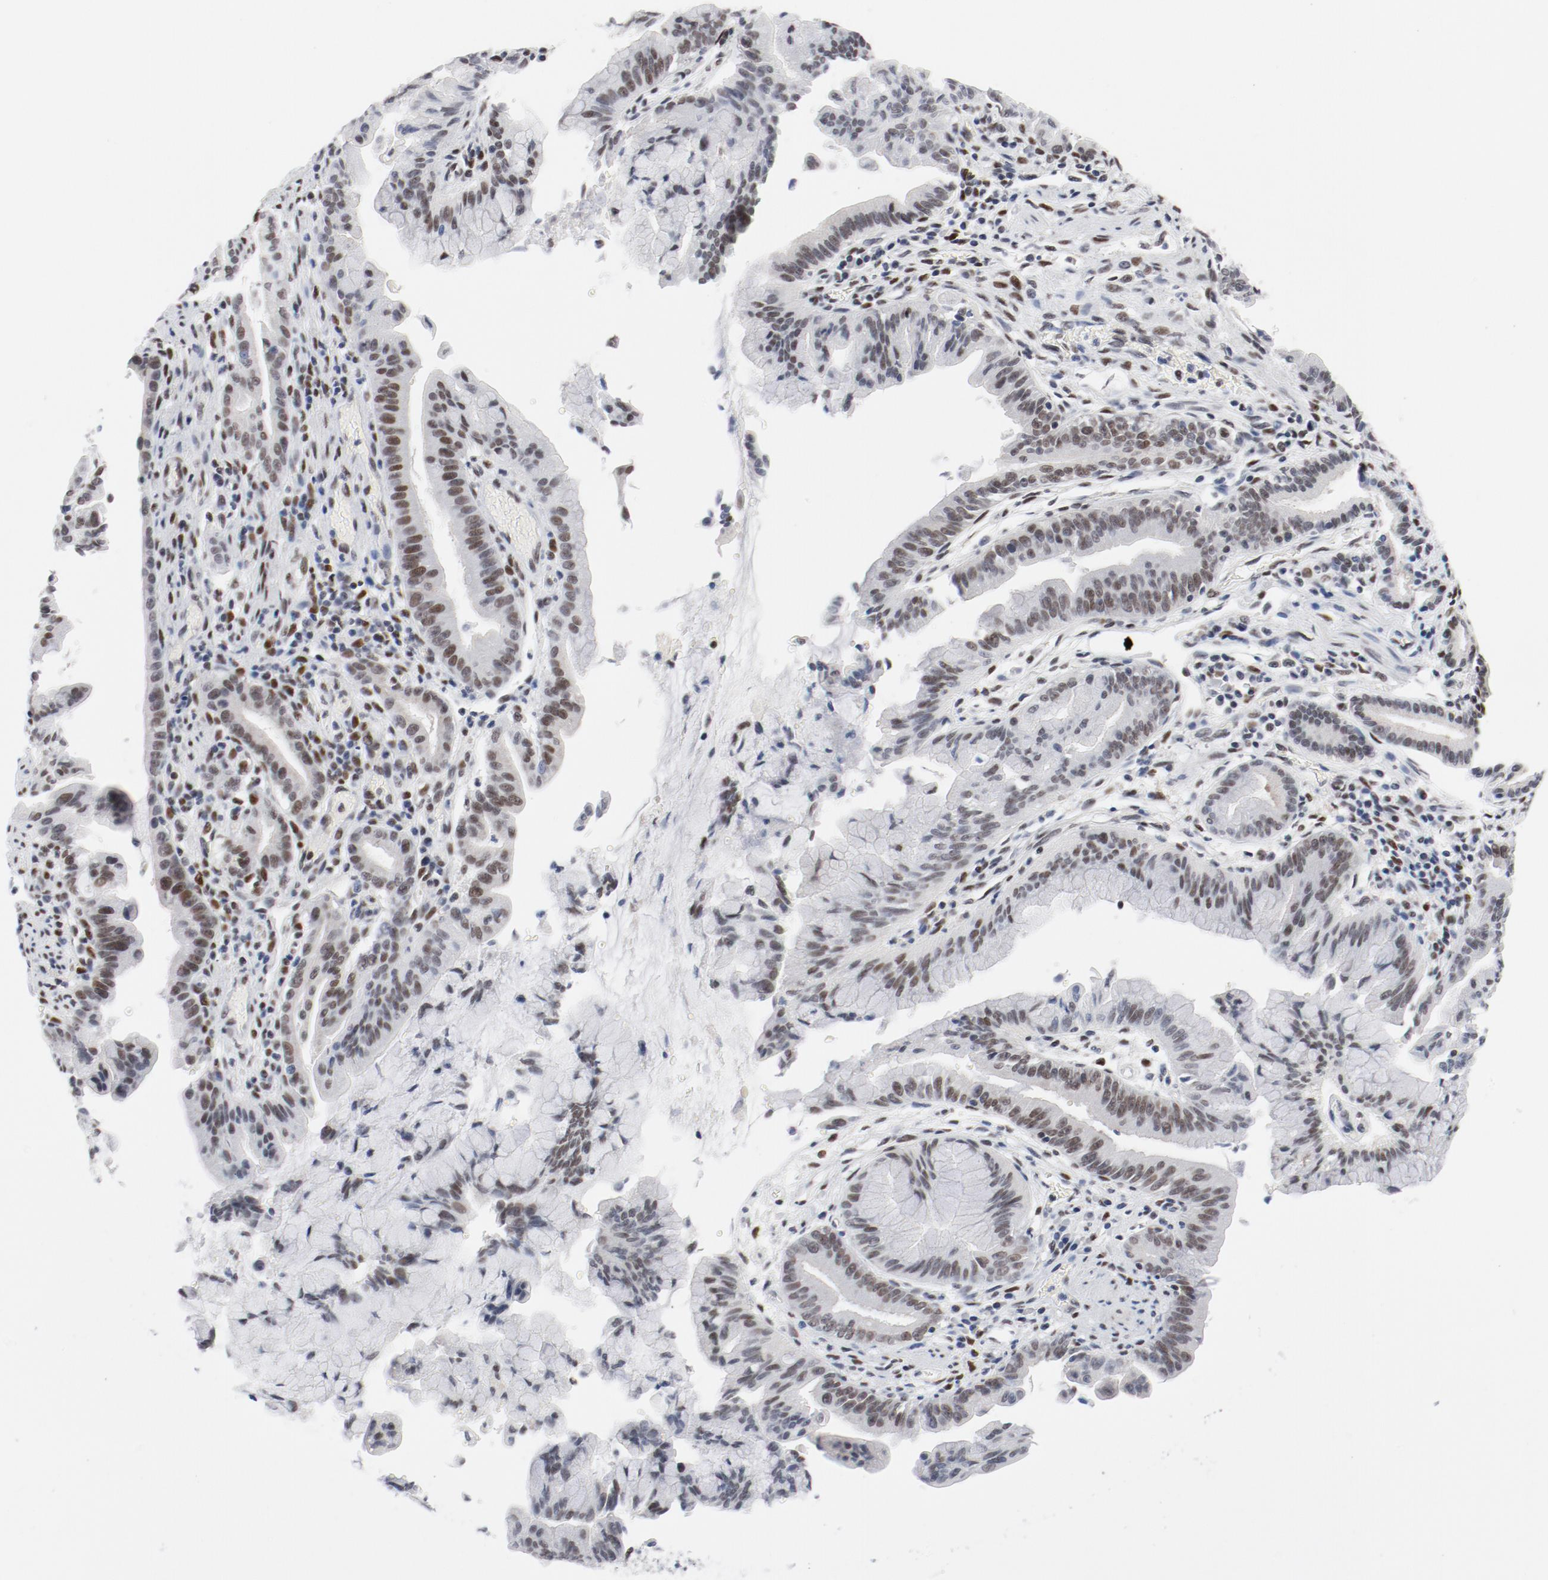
{"staining": {"intensity": "moderate", "quantity": ">75%", "location": "nuclear"}, "tissue": "pancreatic cancer", "cell_type": "Tumor cells", "image_type": "cancer", "snomed": [{"axis": "morphology", "description": "Adenocarcinoma, NOS"}, {"axis": "topography", "description": "Pancreas"}], "caption": "Immunohistochemical staining of adenocarcinoma (pancreatic) shows medium levels of moderate nuclear staining in about >75% of tumor cells. (brown staining indicates protein expression, while blue staining denotes nuclei).", "gene": "ARNT", "patient": {"sex": "male", "age": 59}}